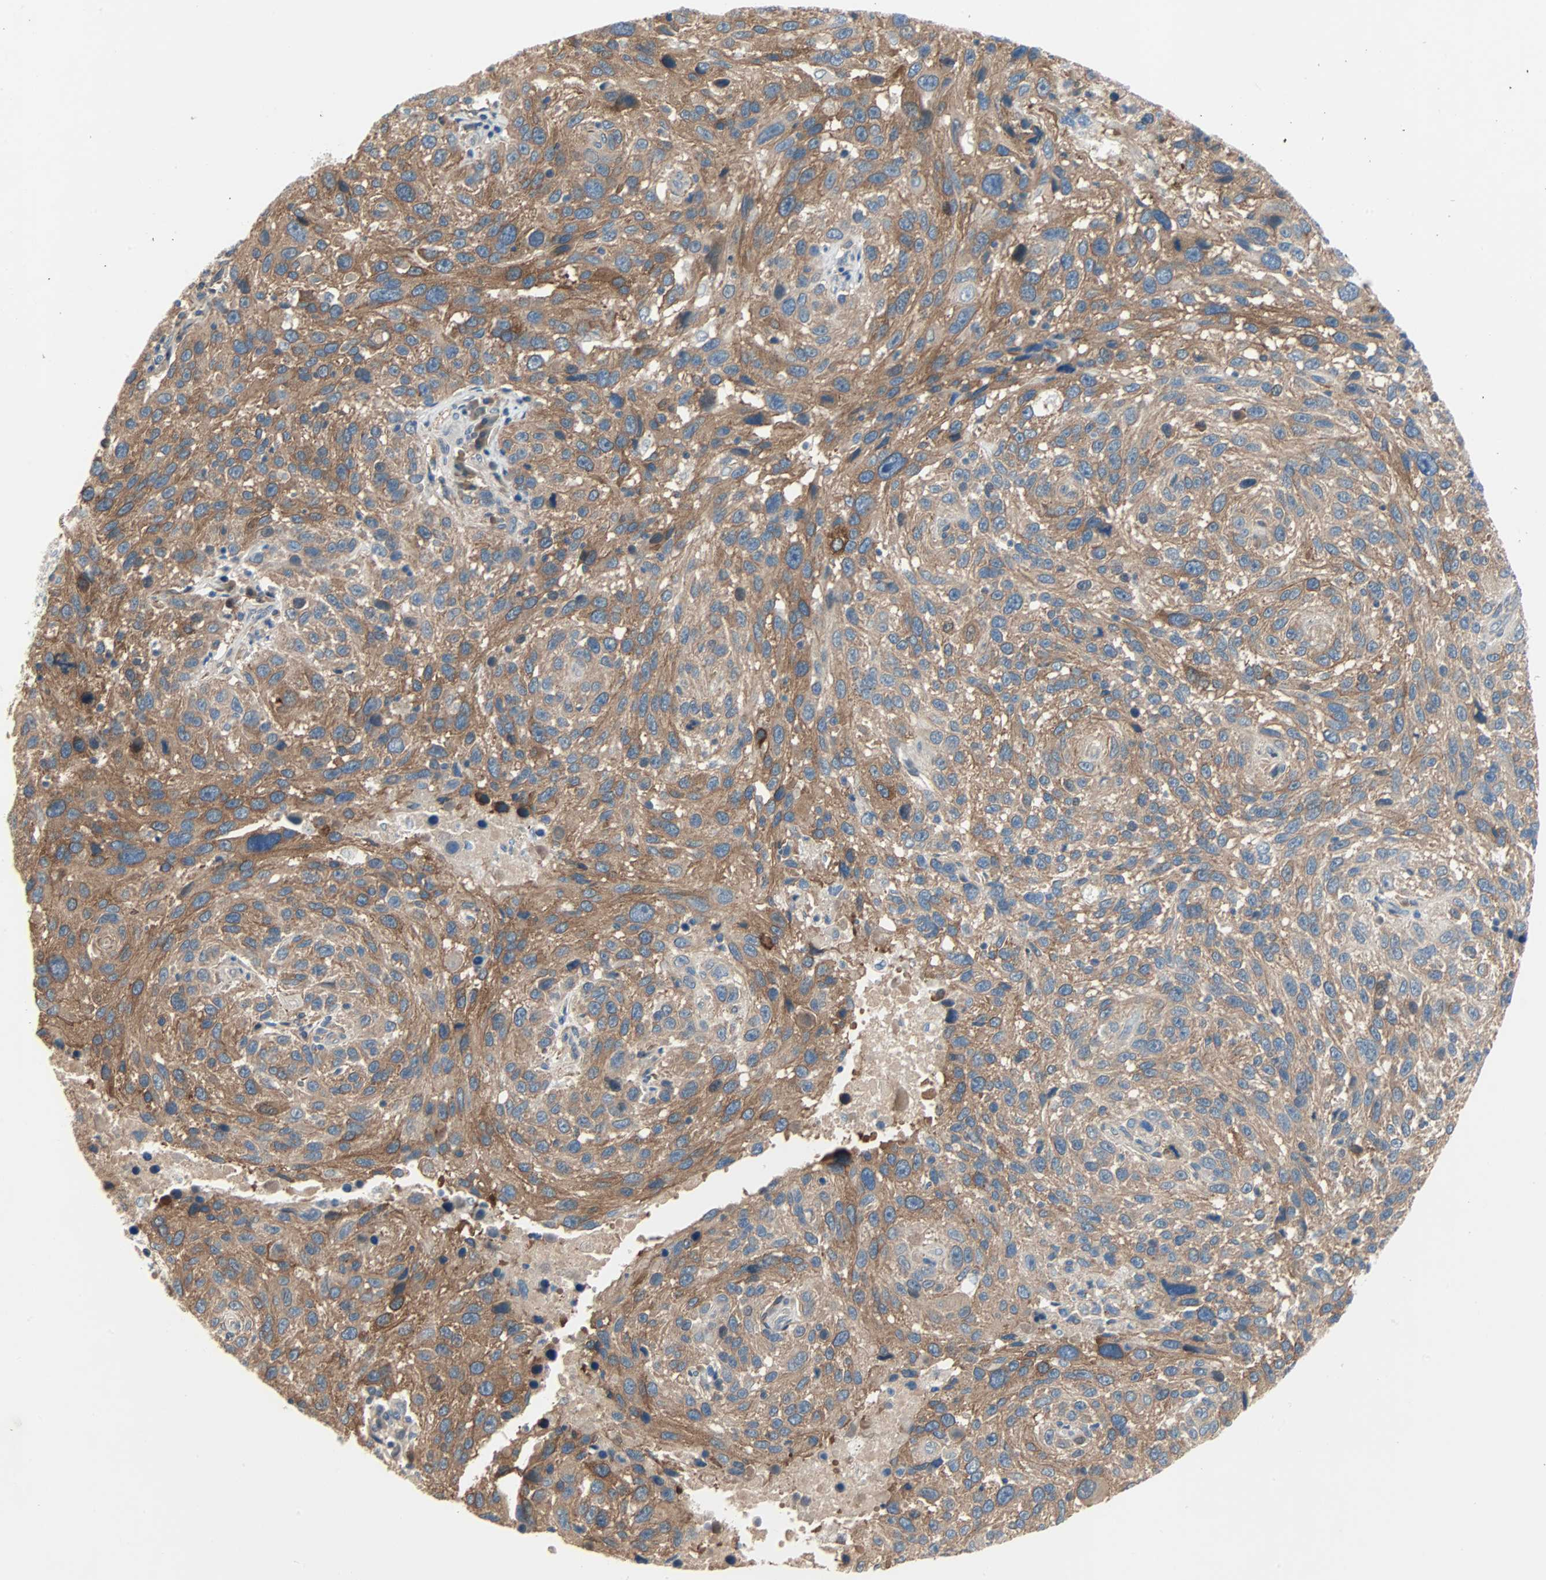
{"staining": {"intensity": "strong", "quantity": ">75%", "location": "cytoplasmic/membranous"}, "tissue": "melanoma", "cell_type": "Tumor cells", "image_type": "cancer", "snomed": [{"axis": "morphology", "description": "Malignant melanoma, NOS"}, {"axis": "topography", "description": "Skin"}], "caption": "Malignant melanoma stained with a brown dye demonstrates strong cytoplasmic/membranous positive positivity in approximately >75% of tumor cells.", "gene": "TNFRSF12A", "patient": {"sex": "male", "age": 53}}